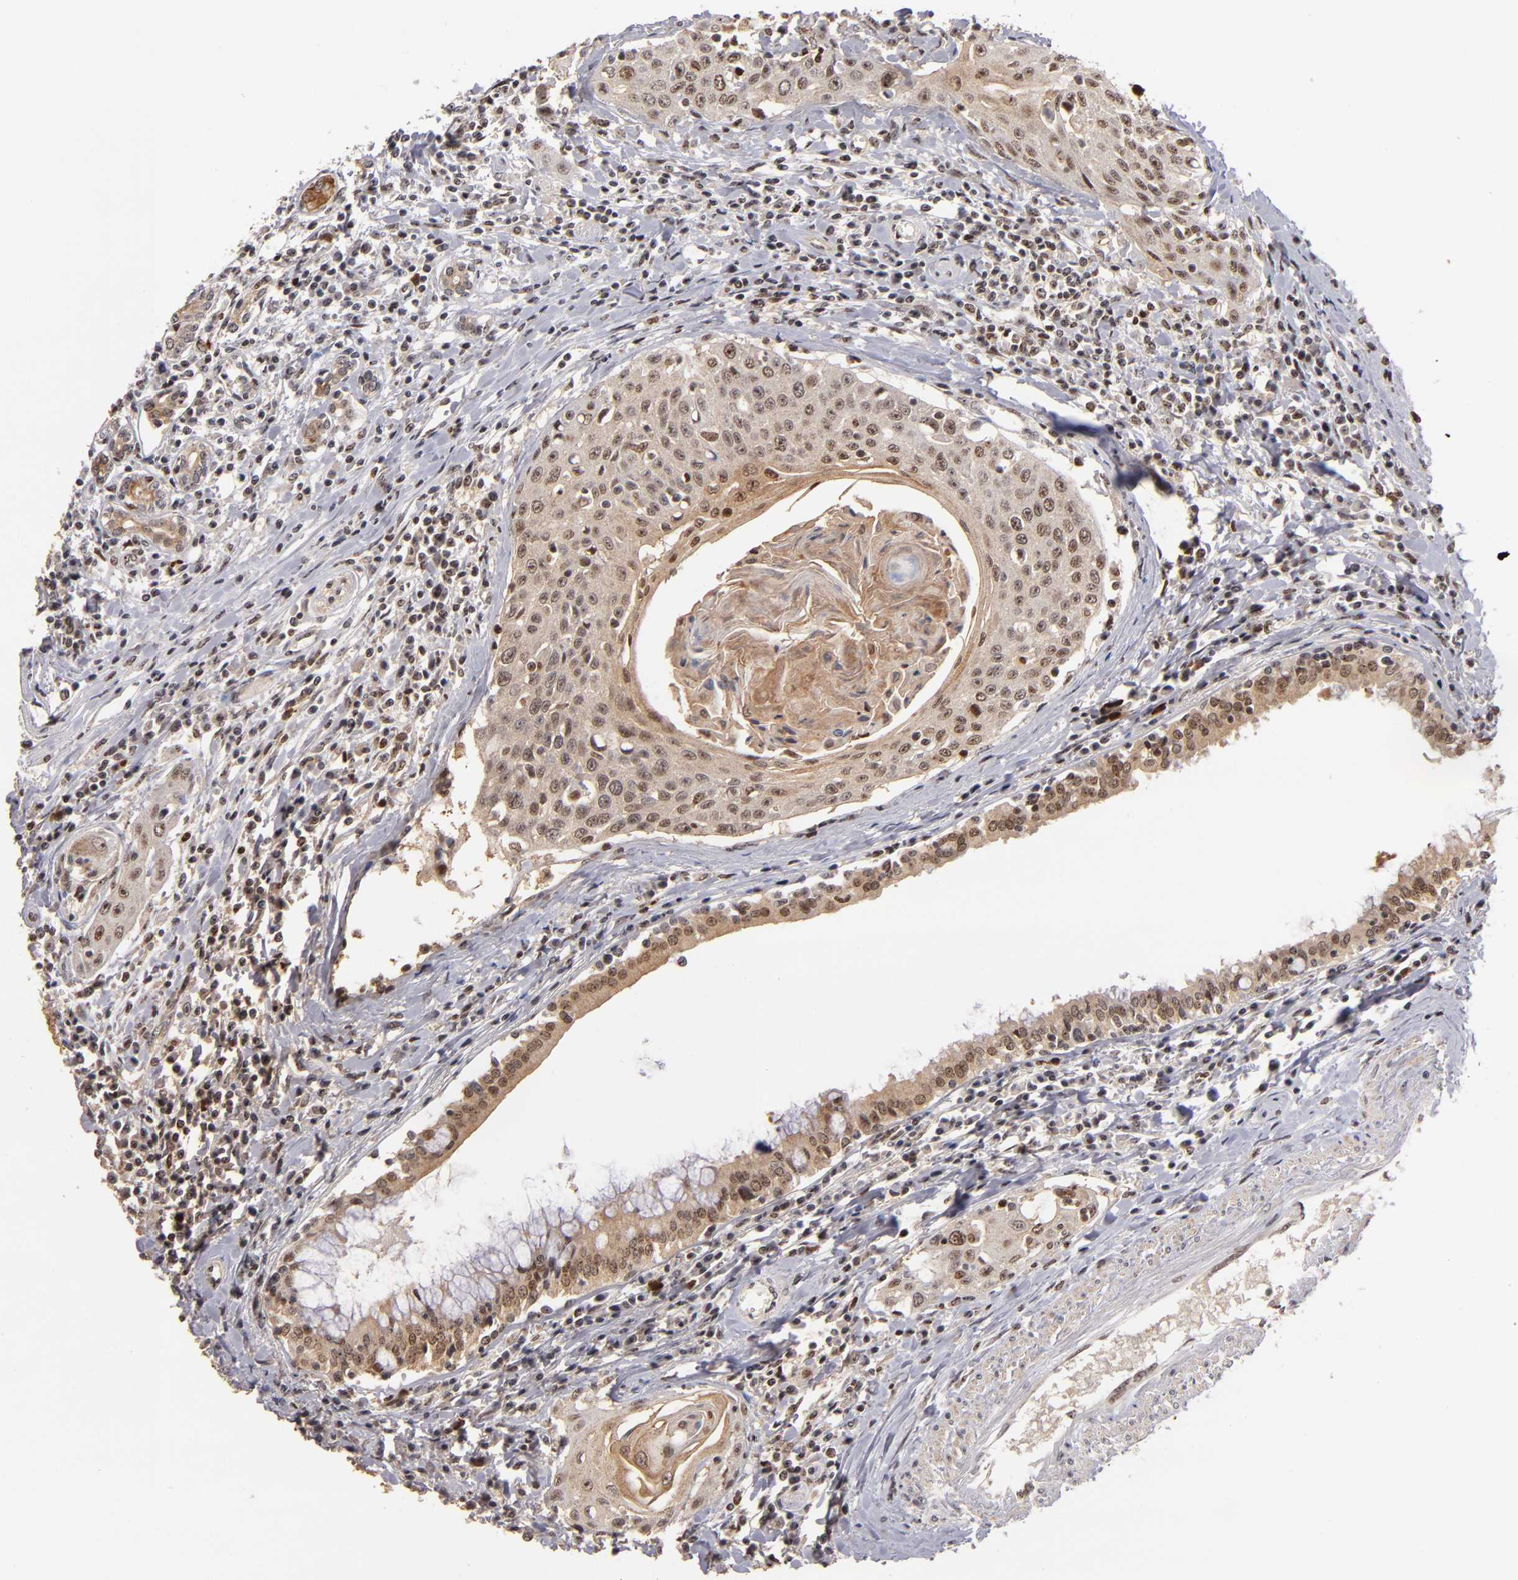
{"staining": {"intensity": "moderate", "quantity": ">75%", "location": "cytoplasmic/membranous,nuclear"}, "tissue": "head and neck cancer", "cell_type": "Tumor cells", "image_type": "cancer", "snomed": [{"axis": "morphology", "description": "Squamous cell carcinoma, NOS"}, {"axis": "morphology", "description": "Squamous cell carcinoma, metastatic, NOS"}, {"axis": "topography", "description": "Lymph node"}, {"axis": "topography", "description": "Salivary gland"}, {"axis": "topography", "description": "Head-Neck"}], "caption": "Metastatic squamous cell carcinoma (head and neck) was stained to show a protein in brown. There is medium levels of moderate cytoplasmic/membranous and nuclear expression in approximately >75% of tumor cells.", "gene": "PCNX4", "patient": {"sex": "female", "age": 74}}